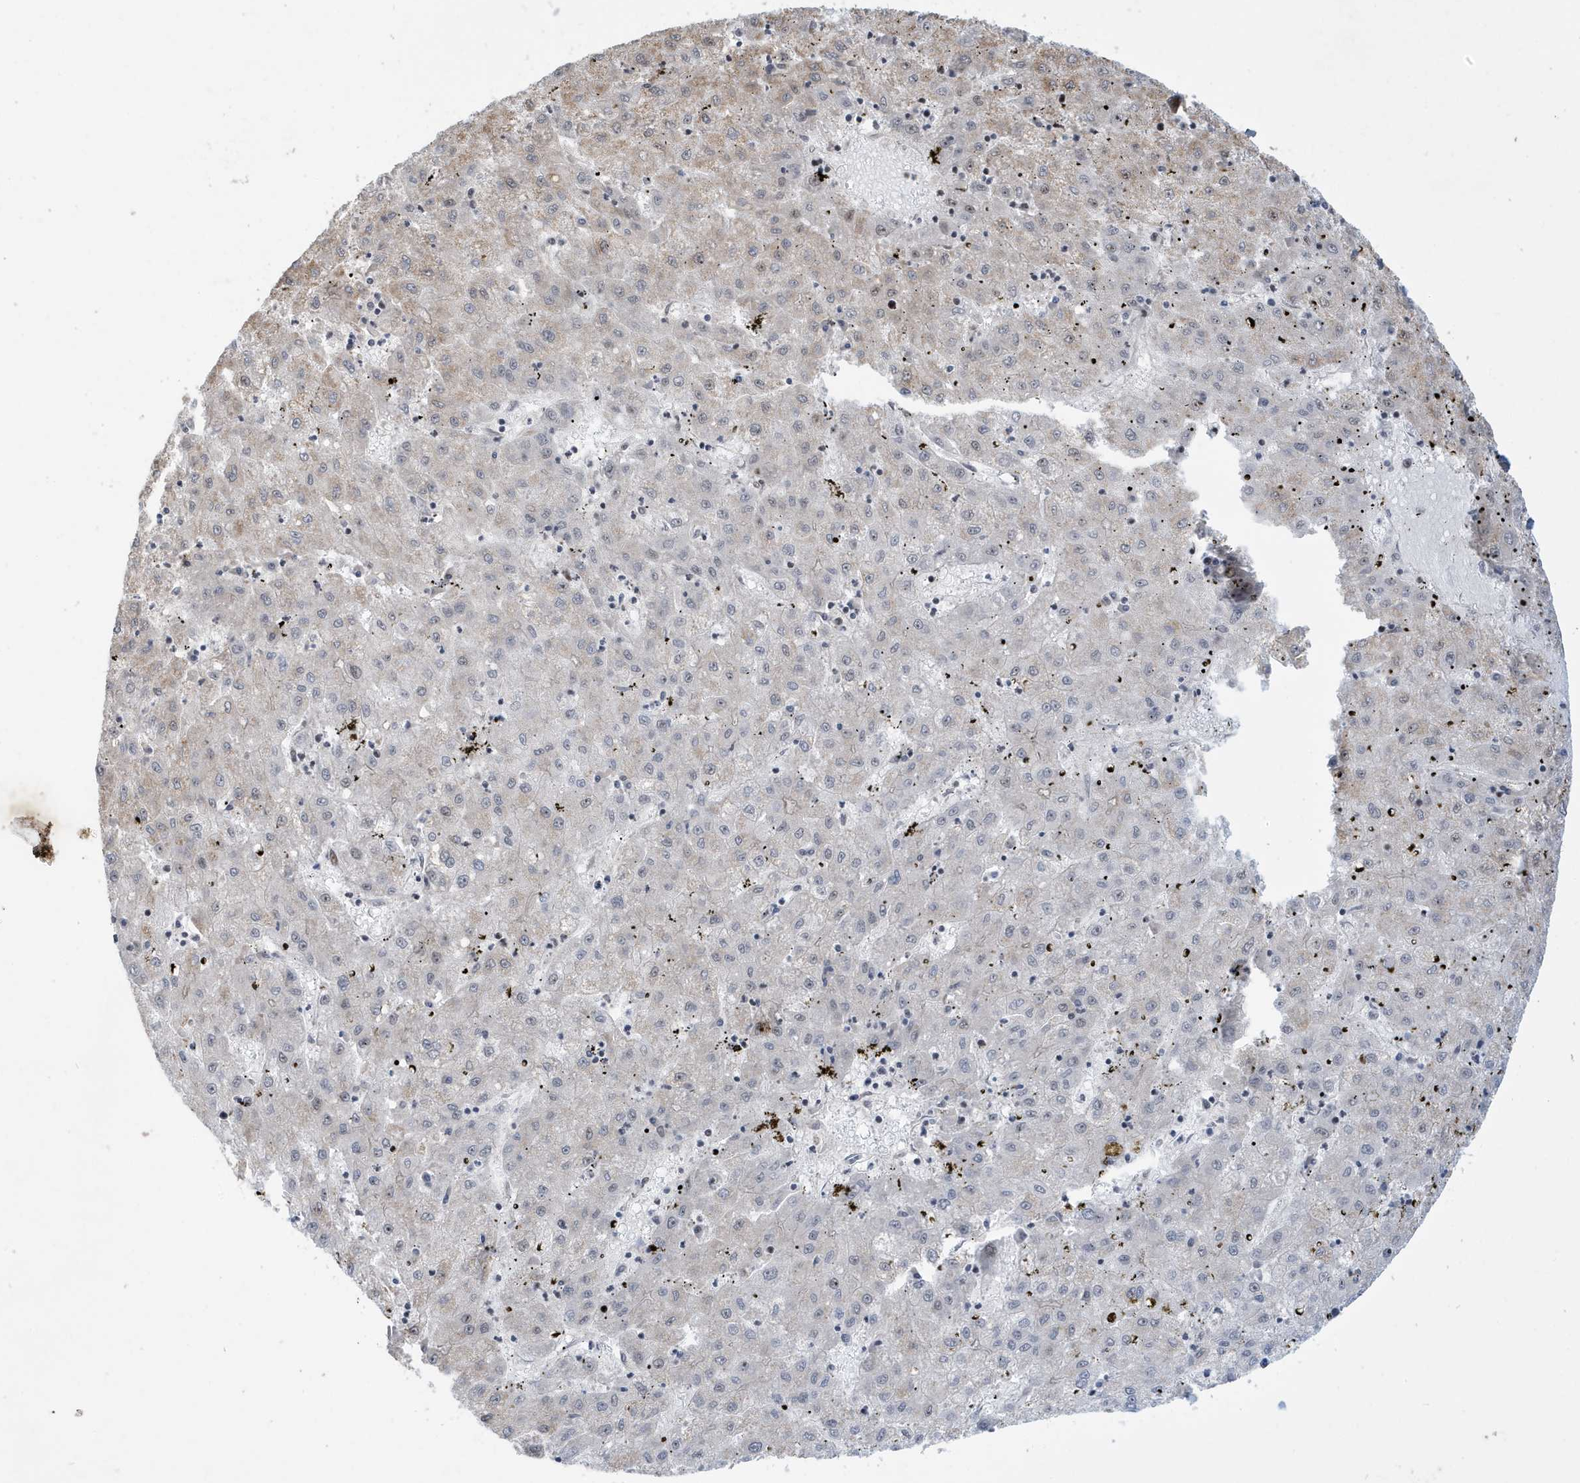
{"staining": {"intensity": "negative", "quantity": "none", "location": "none"}, "tissue": "liver cancer", "cell_type": "Tumor cells", "image_type": "cancer", "snomed": [{"axis": "morphology", "description": "Carcinoma, Hepatocellular, NOS"}, {"axis": "topography", "description": "Liver"}], "caption": "The immunohistochemistry (IHC) histopathology image has no significant positivity in tumor cells of liver cancer (hepatocellular carcinoma) tissue. The staining was performed using DAB (3,3'-diaminobenzidine) to visualize the protein expression in brown, while the nuclei were stained in blue with hematoxylin (Magnification: 20x).", "gene": "FAM9B", "patient": {"sex": "male", "age": 72}}